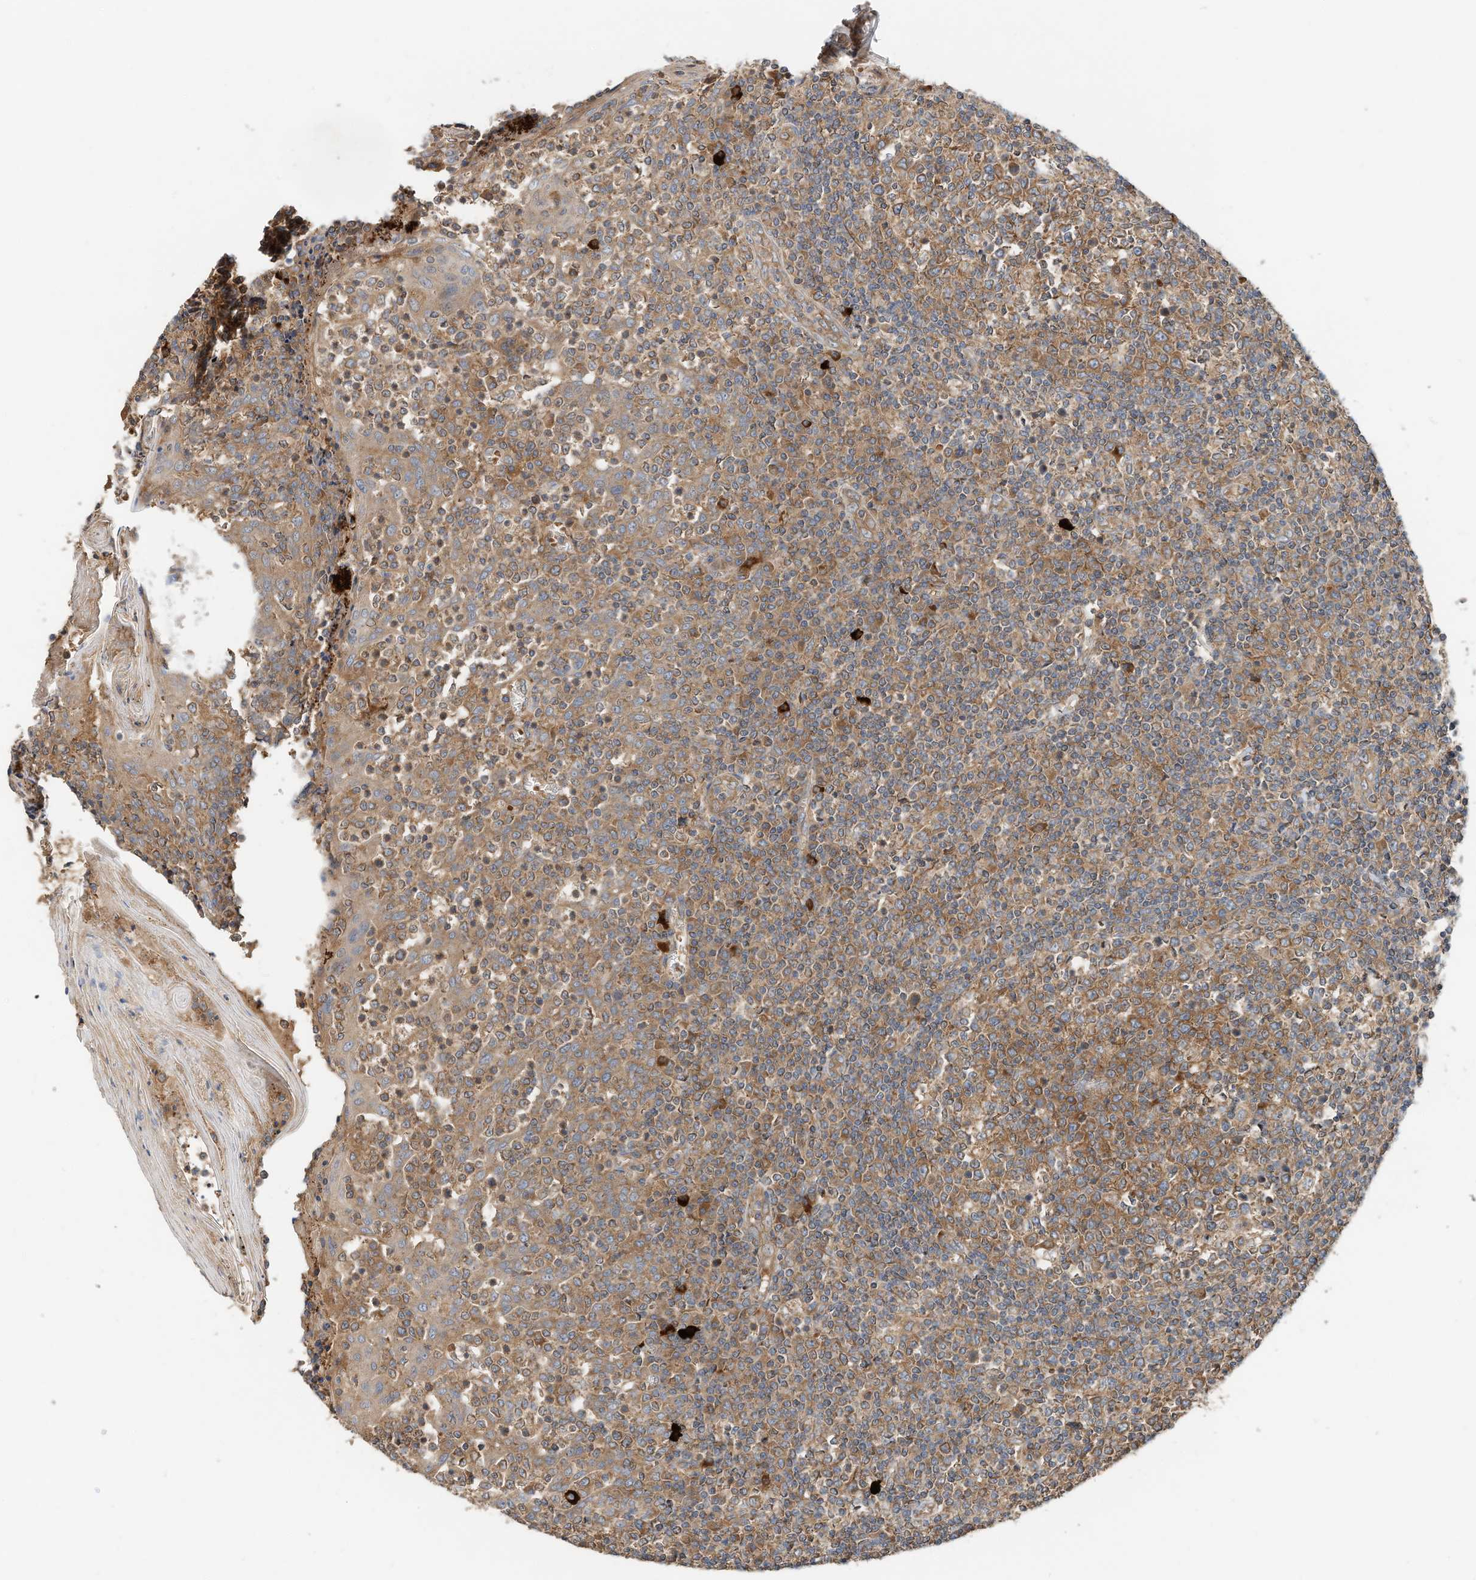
{"staining": {"intensity": "moderate", "quantity": ">75%", "location": "cytoplasmic/membranous"}, "tissue": "tonsil", "cell_type": "Germinal center cells", "image_type": "normal", "snomed": [{"axis": "morphology", "description": "Normal tissue, NOS"}, {"axis": "topography", "description": "Tonsil"}], "caption": "A brown stain labels moderate cytoplasmic/membranous staining of a protein in germinal center cells of unremarkable tonsil.", "gene": "CPAMD8", "patient": {"sex": "female", "age": 19}}